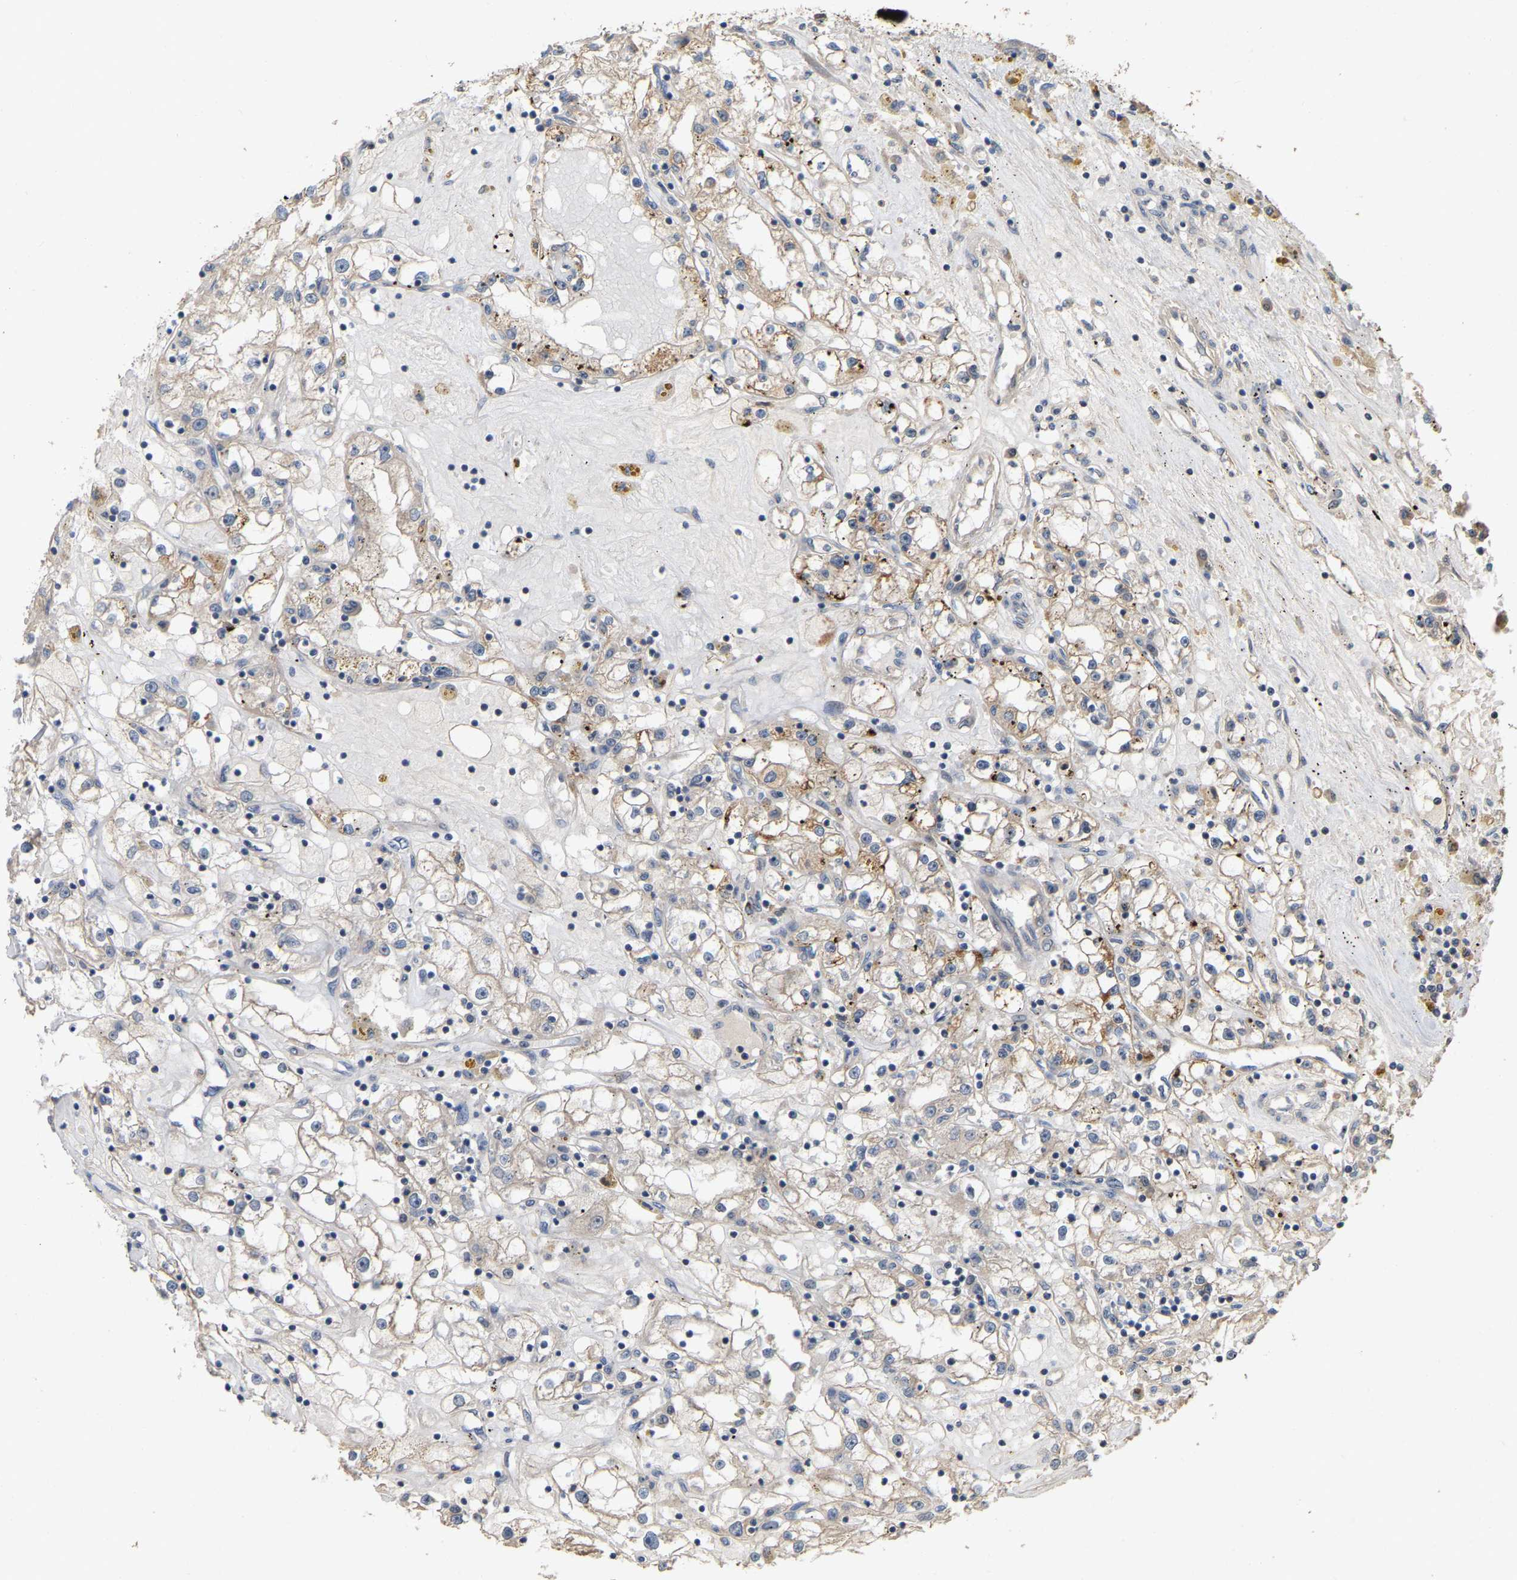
{"staining": {"intensity": "weak", "quantity": "<25%", "location": "cytoplasmic/membranous"}, "tissue": "renal cancer", "cell_type": "Tumor cells", "image_type": "cancer", "snomed": [{"axis": "morphology", "description": "Adenocarcinoma, NOS"}, {"axis": "topography", "description": "Kidney"}], "caption": "Human renal cancer (adenocarcinoma) stained for a protein using immunohistochemistry (IHC) exhibits no positivity in tumor cells.", "gene": "NCS1", "patient": {"sex": "male", "age": 56}}